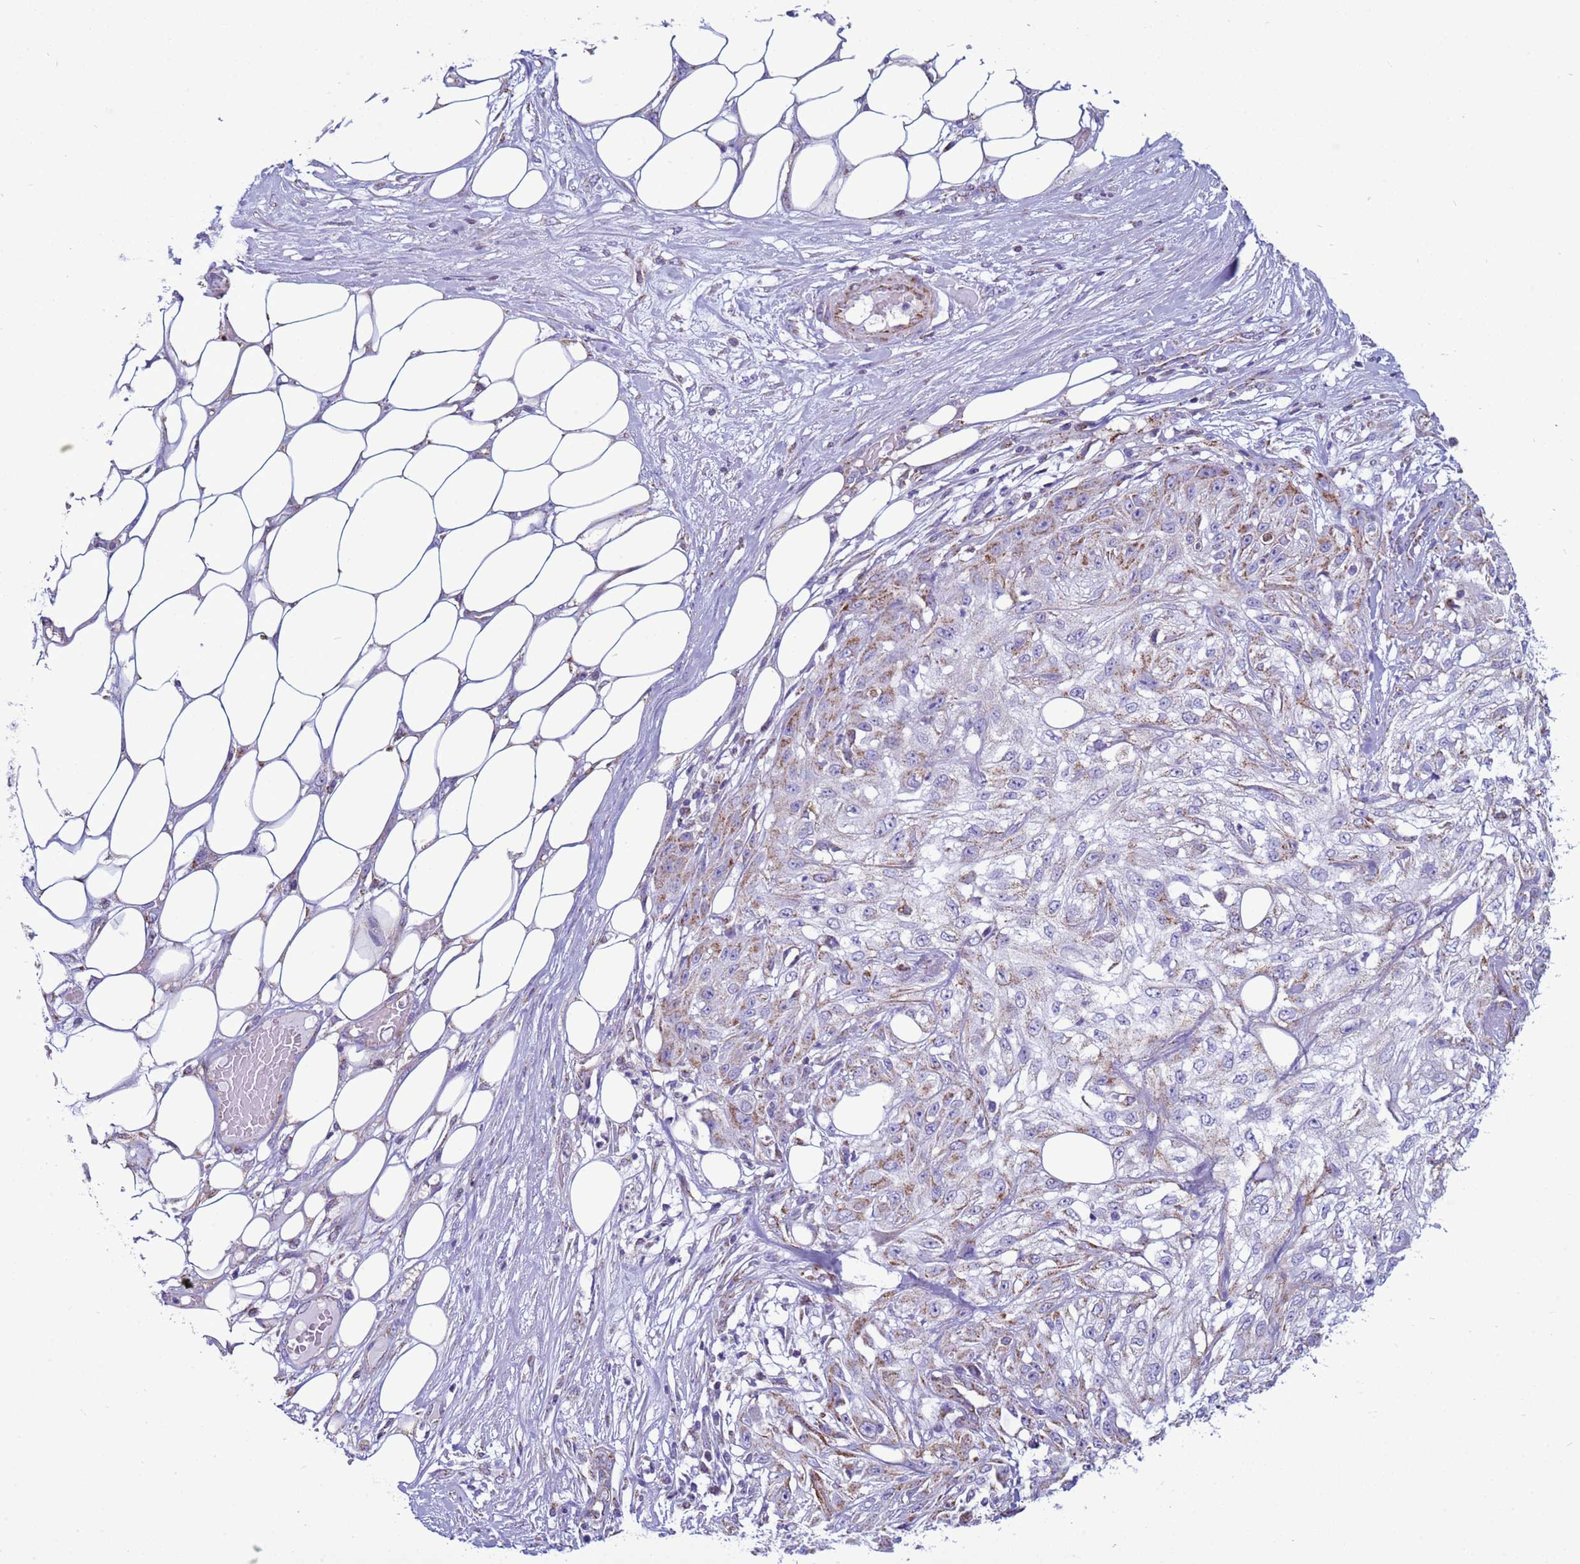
{"staining": {"intensity": "moderate", "quantity": "25%-75%", "location": "cytoplasmic/membranous"}, "tissue": "skin cancer", "cell_type": "Tumor cells", "image_type": "cancer", "snomed": [{"axis": "morphology", "description": "Squamous cell carcinoma, NOS"}, {"axis": "morphology", "description": "Squamous cell carcinoma, metastatic, NOS"}, {"axis": "topography", "description": "Skin"}, {"axis": "topography", "description": "Lymph node"}], "caption": "The immunohistochemical stain labels moderate cytoplasmic/membranous expression in tumor cells of skin cancer tissue. The staining was performed using DAB (3,3'-diaminobenzidine), with brown indicating positive protein expression. Nuclei are stained blue with hematoxylin.", "gene": "NCALD", "patient": {"sex": "male", "age": 75}}